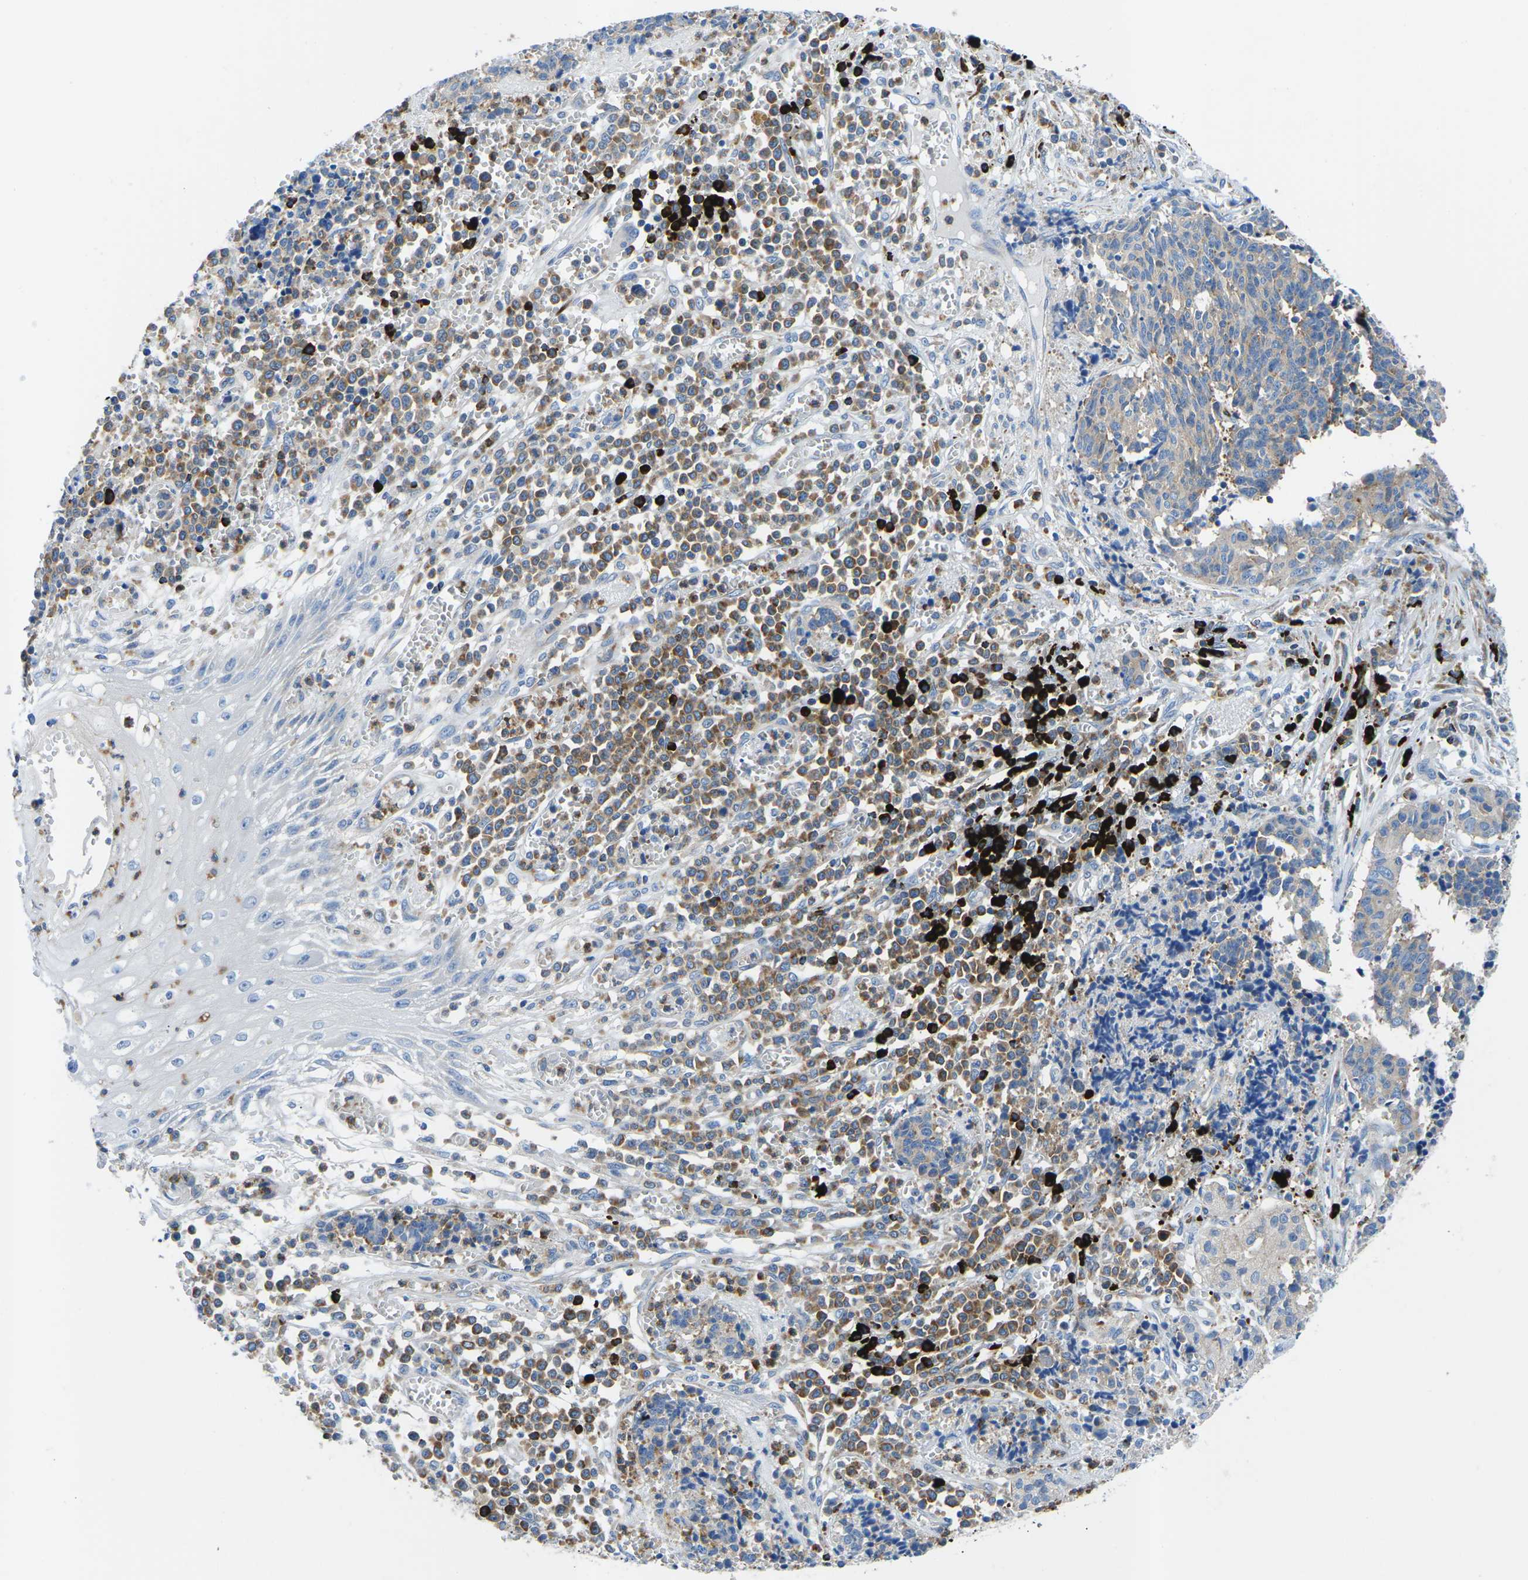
{"staining": {"intensity": "weak", "quantity": "25%-75%", "location": "cytoplasmic/membranous"}, "tissue": "cervical cancer", "cell_type": "Tumor cells", "image_type": "cancer", "snomed": [{"axis": "morphology", "description": "Squamous cell carcinoma, NOS"}, {"axis": "topography", "description": "Cervix"}], "caption": "Protein staining of cervical cancer tissue reveals weak cytoplasmic/membranous staining in about 25%-75% of tumor cells.", "gene": "MC4R", "patient": {"sex": "female", "age": 35}}